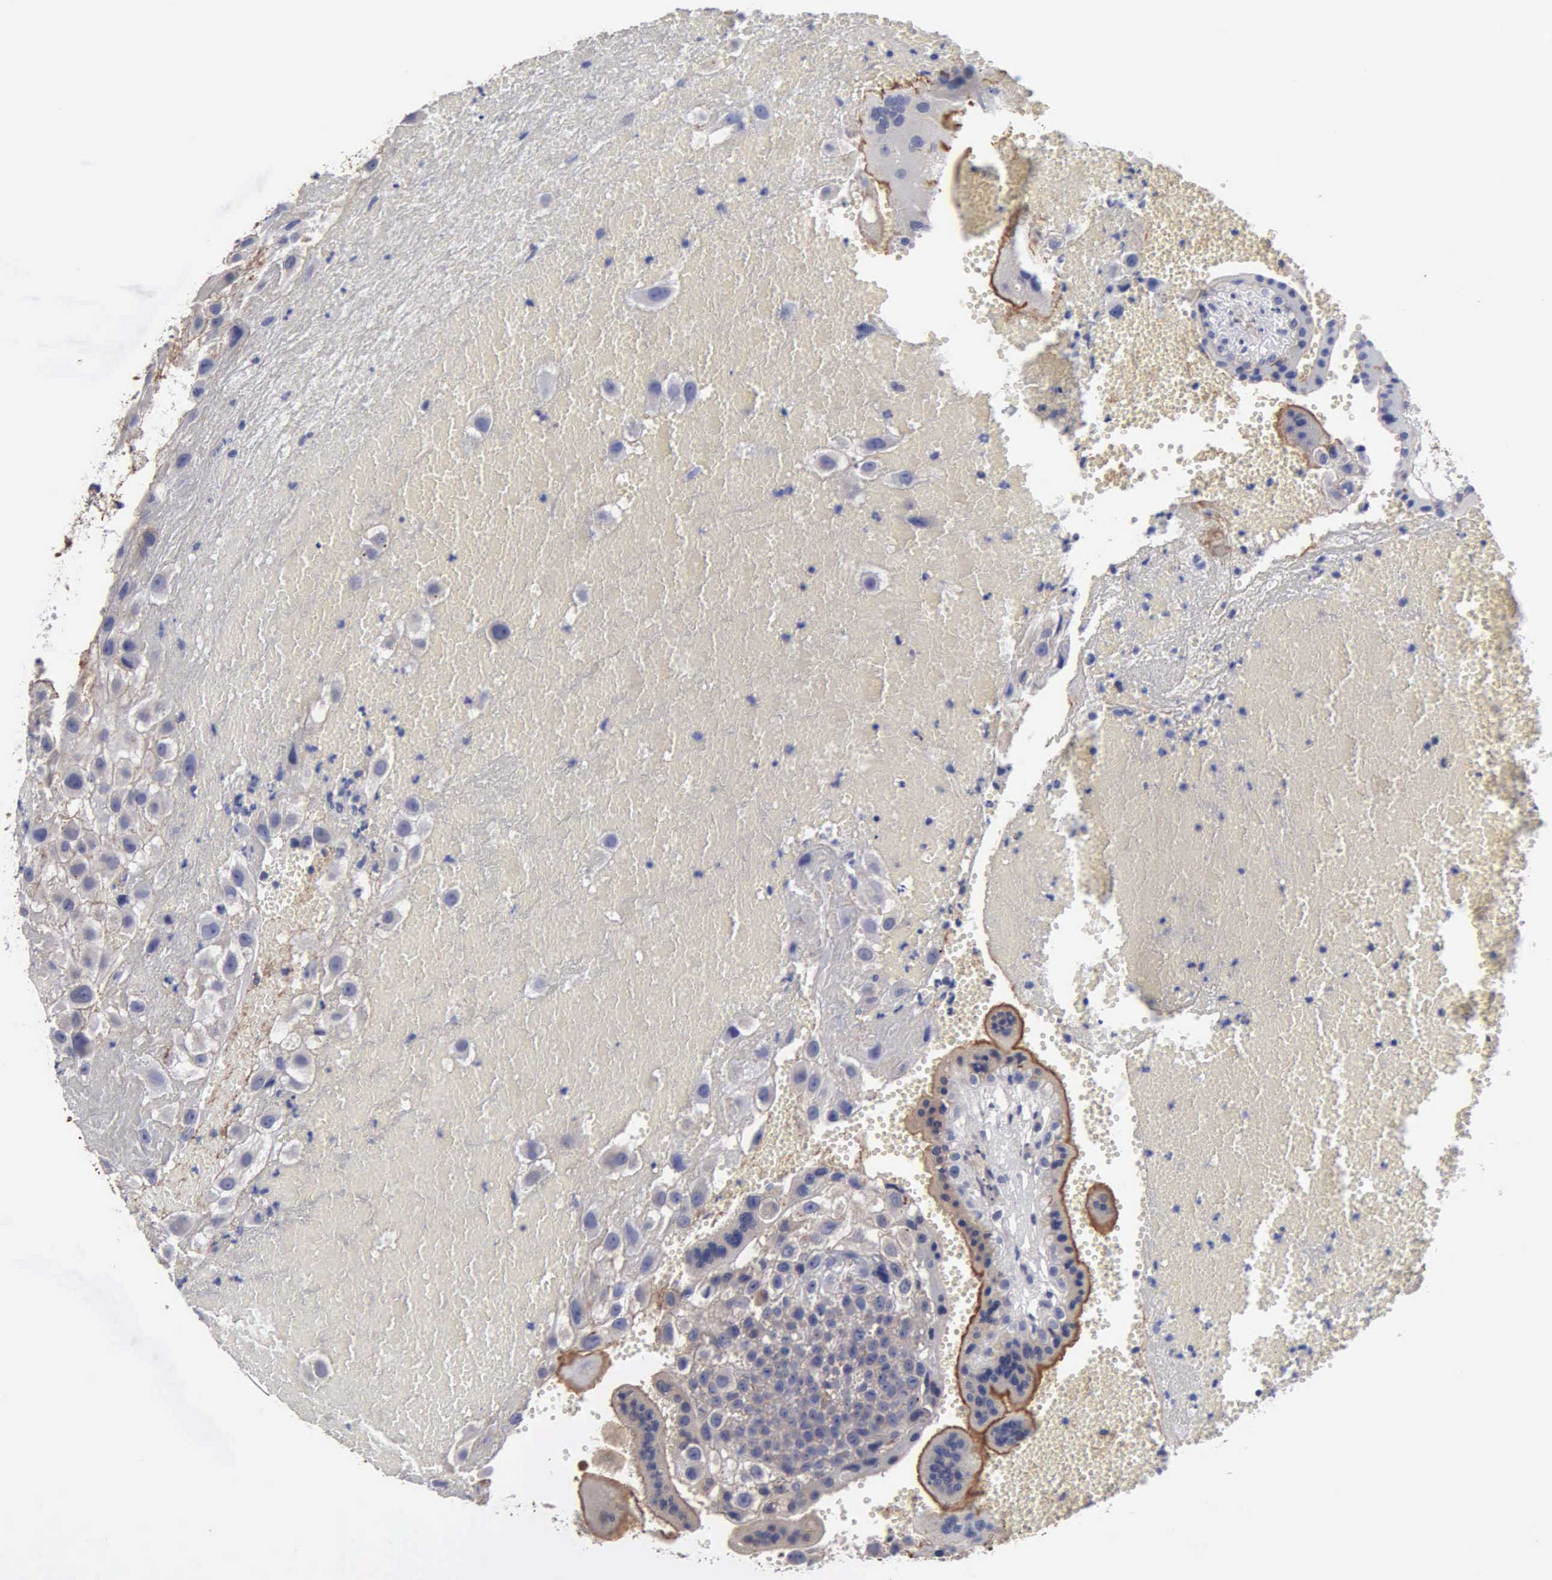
{"staining": {"intensity": "weak", "quantity": "<25%", "location": "cytoplasmic/membranous"}, "tissue": "placenta", "cell_type": "Decidual cells", "image_type": "normal", "snomed": [{"axis": "morphology", "description": "Normal tissue, NOS"}, {"axis": "topography", "description": "Placenta"}], "caption": "A high-resolution micrograph shows immunohistochemistry staining of benign placenta, which exhibits no significant staining in decidual cells.", "gene": "RDX", "patient": {"sex": "female", "age": 30}}